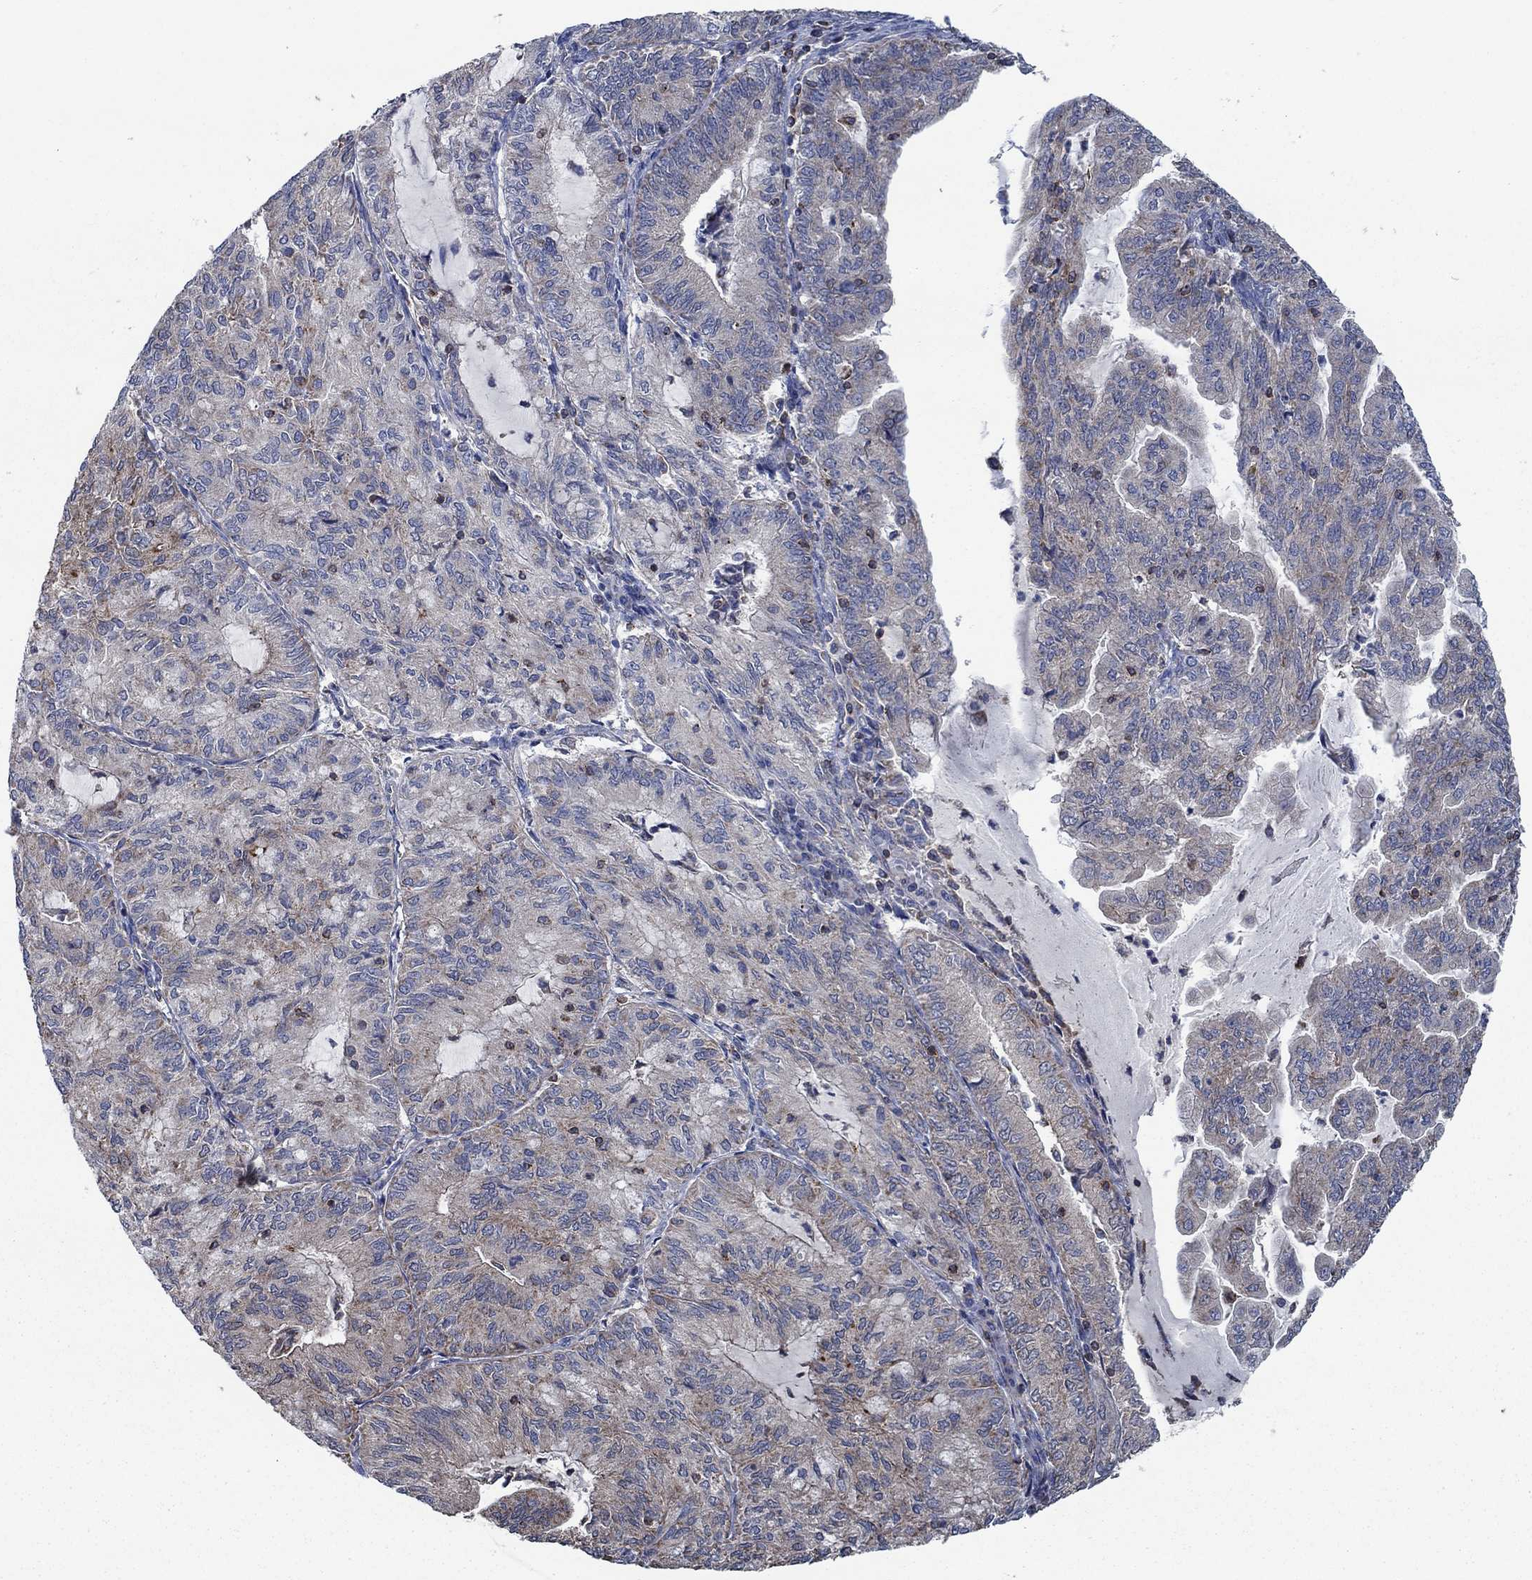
{"staining": {"intensity": "weak", "quantity": "25%-75%", "location": "cytoplasmic/membranous"}, "tissue": "endometrial cancer", "cell_type": "Tumor cells", "image_type": "cancer", "snomed": [{"axis": "morphology", "description": "Adenocarcinoma, NOS"}, {"axis": "topography", "description": "Endometrium"}], "caption": "Protein staining of endometrial adenocarcinoma tissue shows weak cytoplasmic/membranous staining in approximately 25%-75% of tumor cells.", "gene": "STXBP6", "patient": {"sex": "female", "age": 82}}